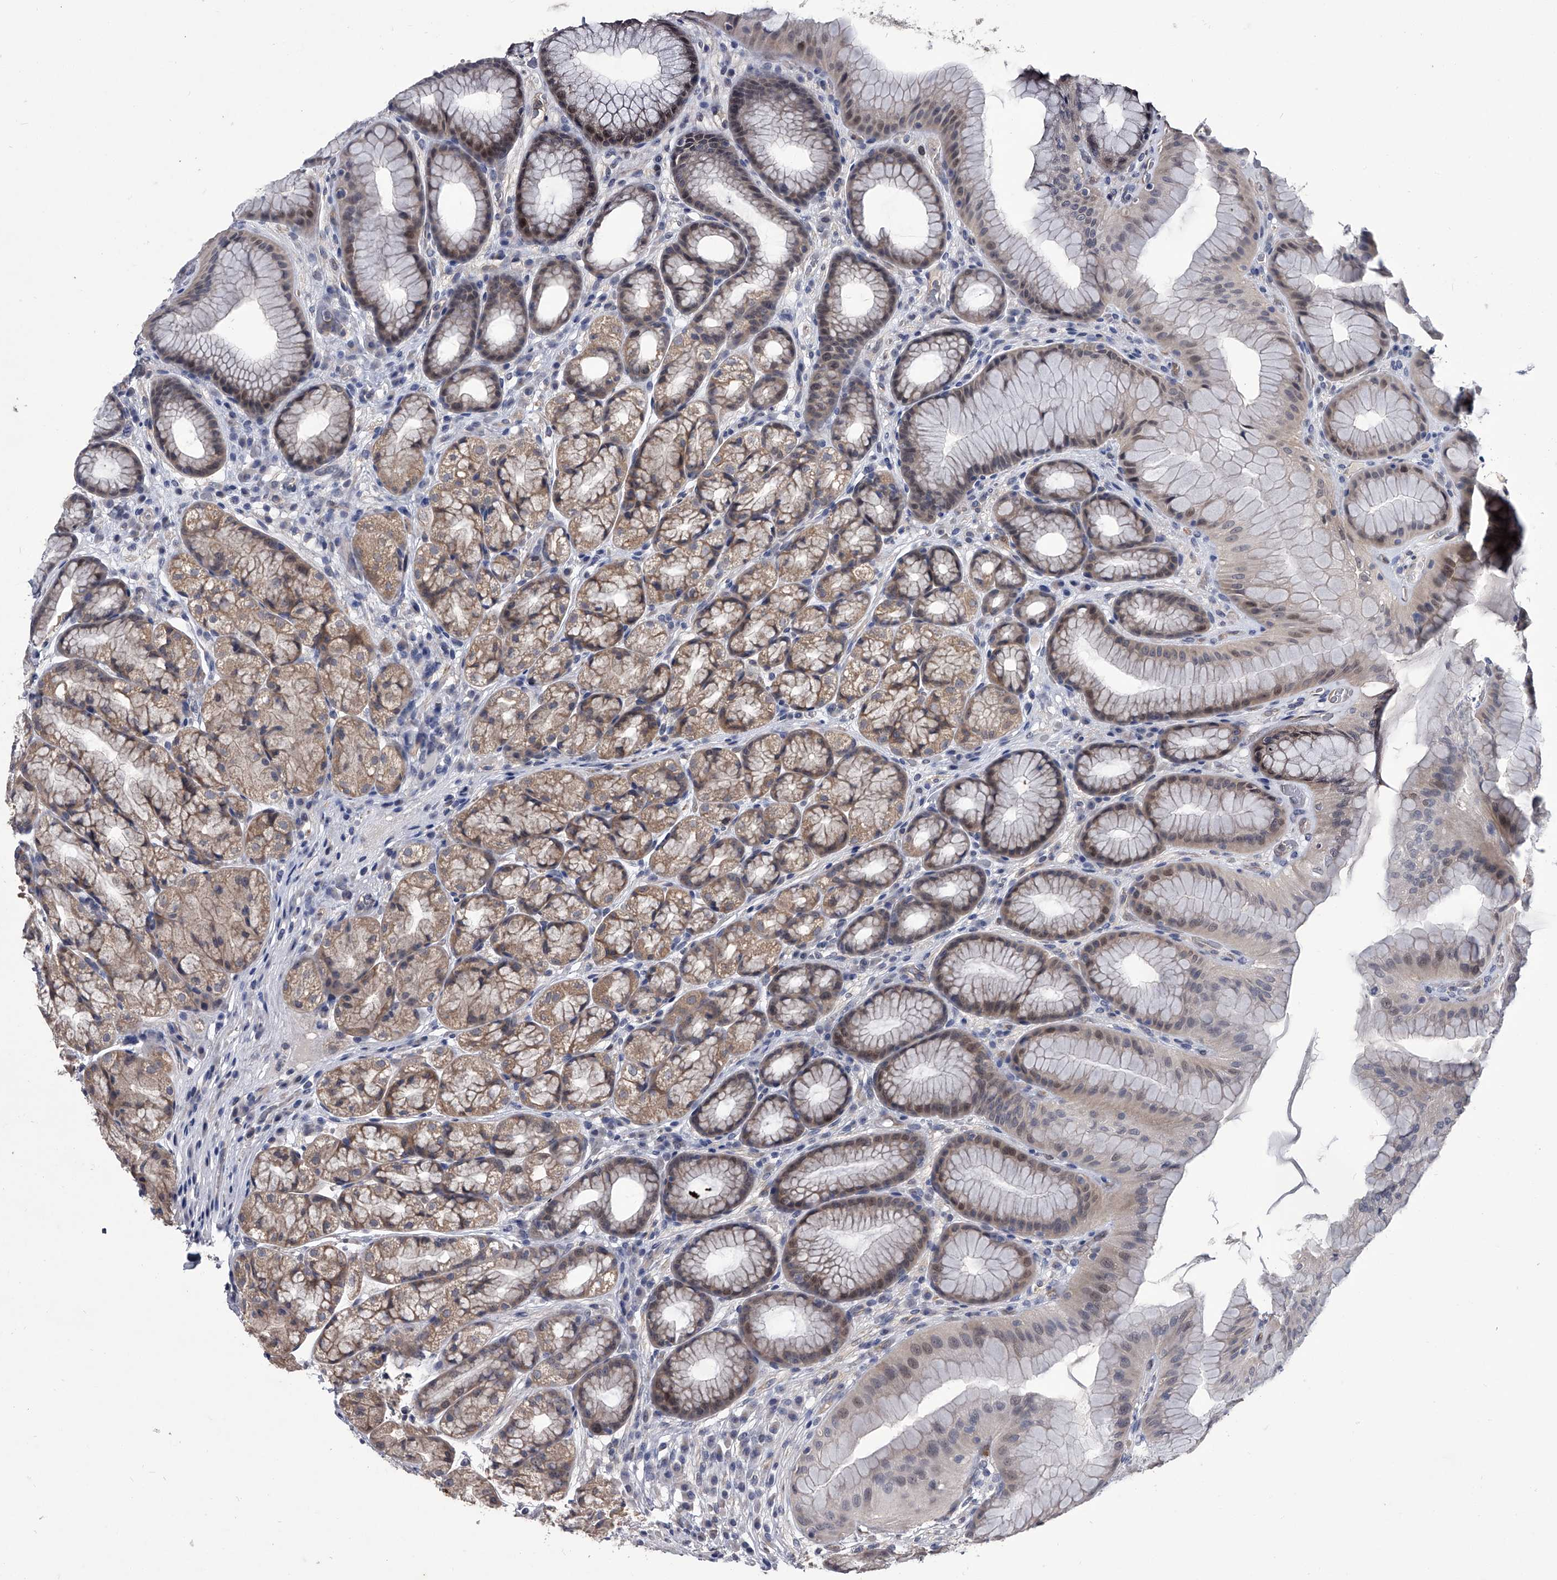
{"staining": {"intensity": "weak", "quantity": ">75%", "location": "cytoplasmic/membranous"}, "tissue": "stomach", "cell_type": "Glandular cells", "image_type": "normal", "snomed": [{"axis": "morphology", "description": "Normal tissue, NOS"}, {"axis": "topography", "description": "Stomach"}], "caption": "A brown stain labels weak cytoplasmic/membranous positivity of a protein in glandular cells of normal stomach. Using DAB (3,3'-diaminobenzidine) (brown) and hematoxylin (blue) stains, captured at high magnification using brightfield microscopy.", "gene": "MAP4K3", "patient": {"sex": "male", "age": 57}}